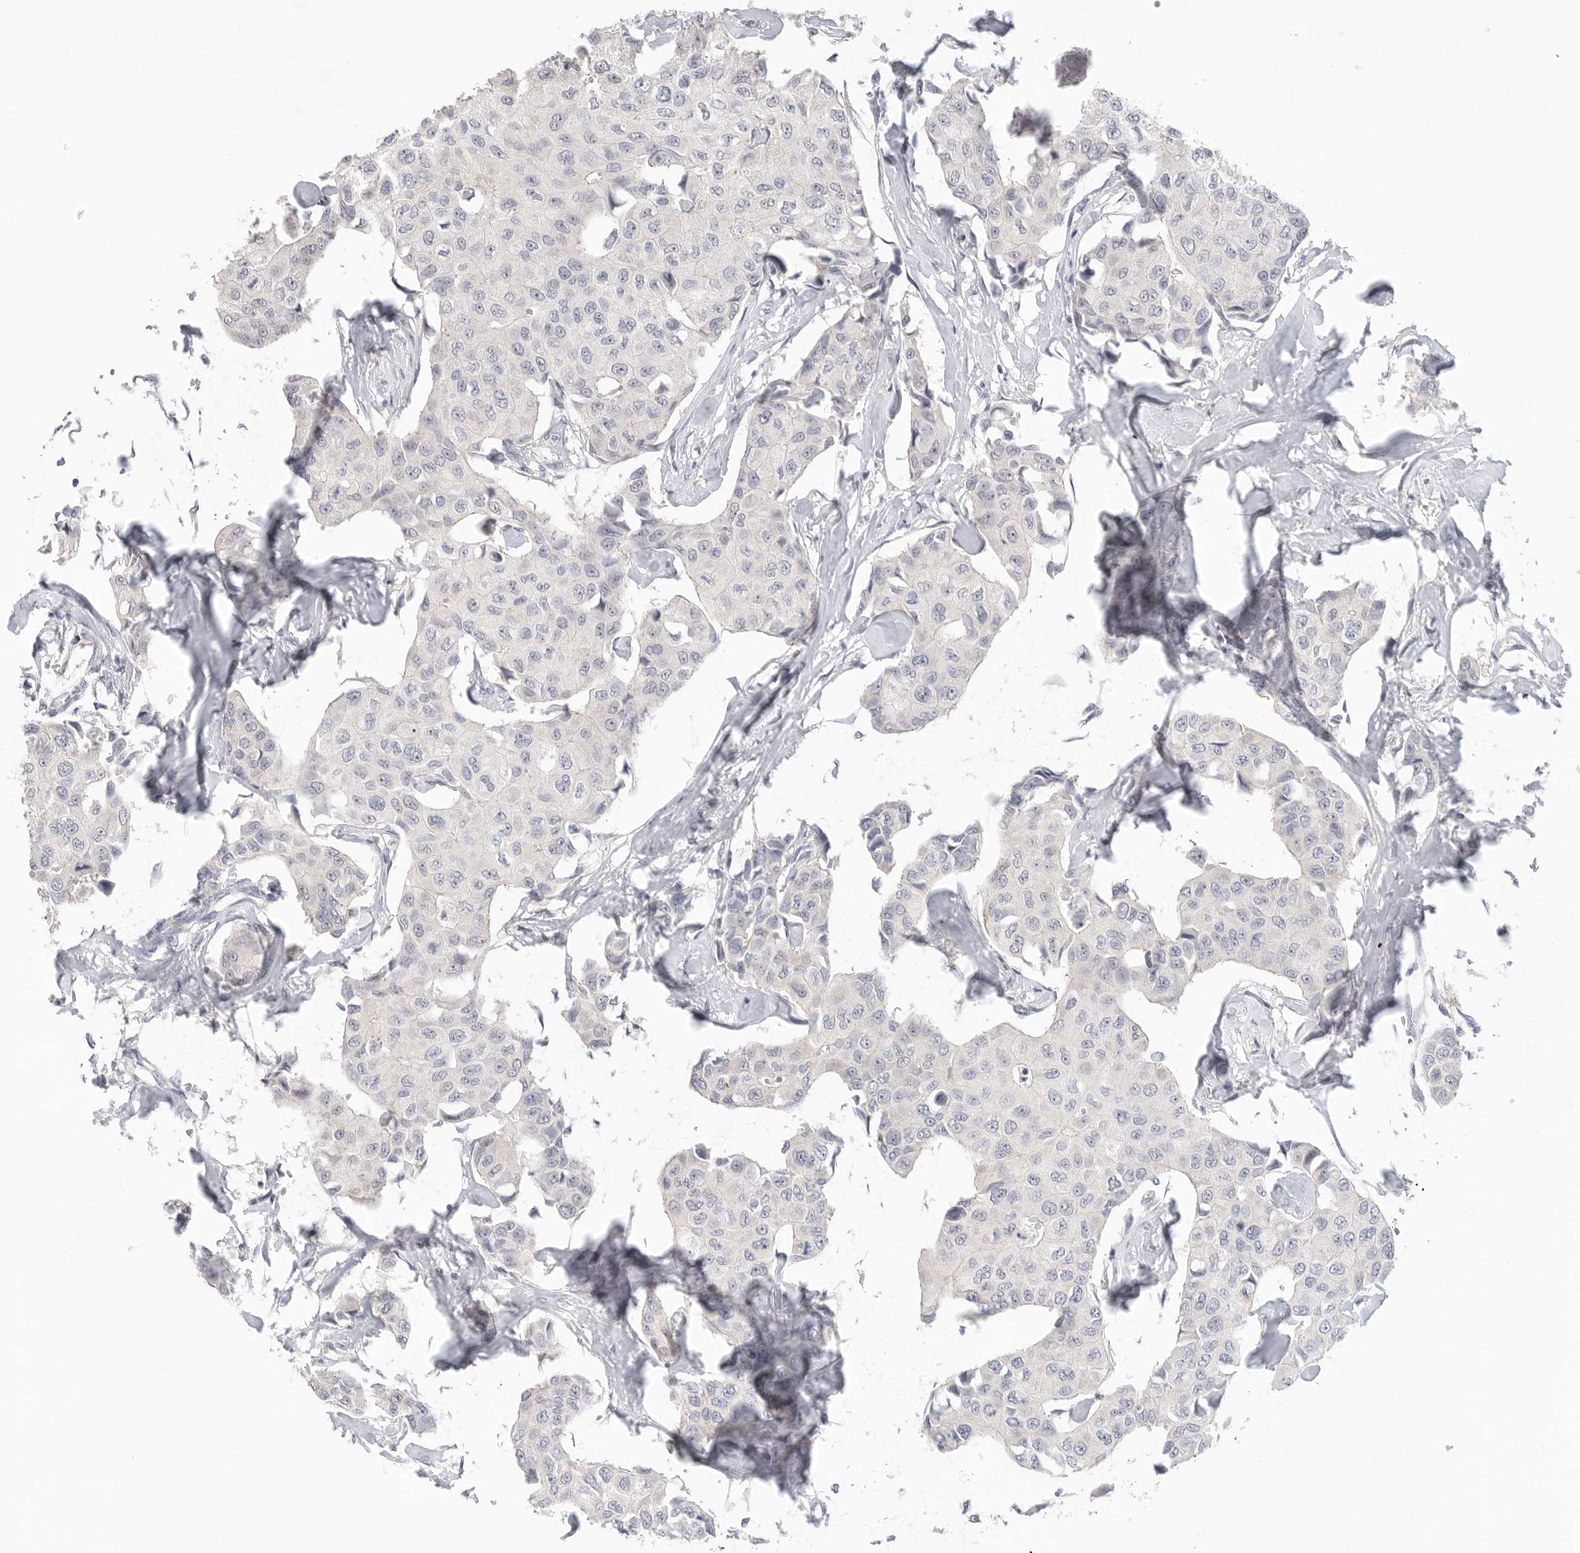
{"staining": {"intensity": "negative", "quantity": "none", "location": "none"}, "tissue": "breast cancer", "cell_type": "Tumor cells", "image_type": "cancer", "snomed": [{"axis": "morphology", "description": "Duct carcinoma"}, {"axis": "topography", "description": "Breast"}], "caption": "IHC of breast cancer demonstrates no positivity in tumor cells.", "gene": "FBN2", "patient": {"sex": "female", "age": 80}}